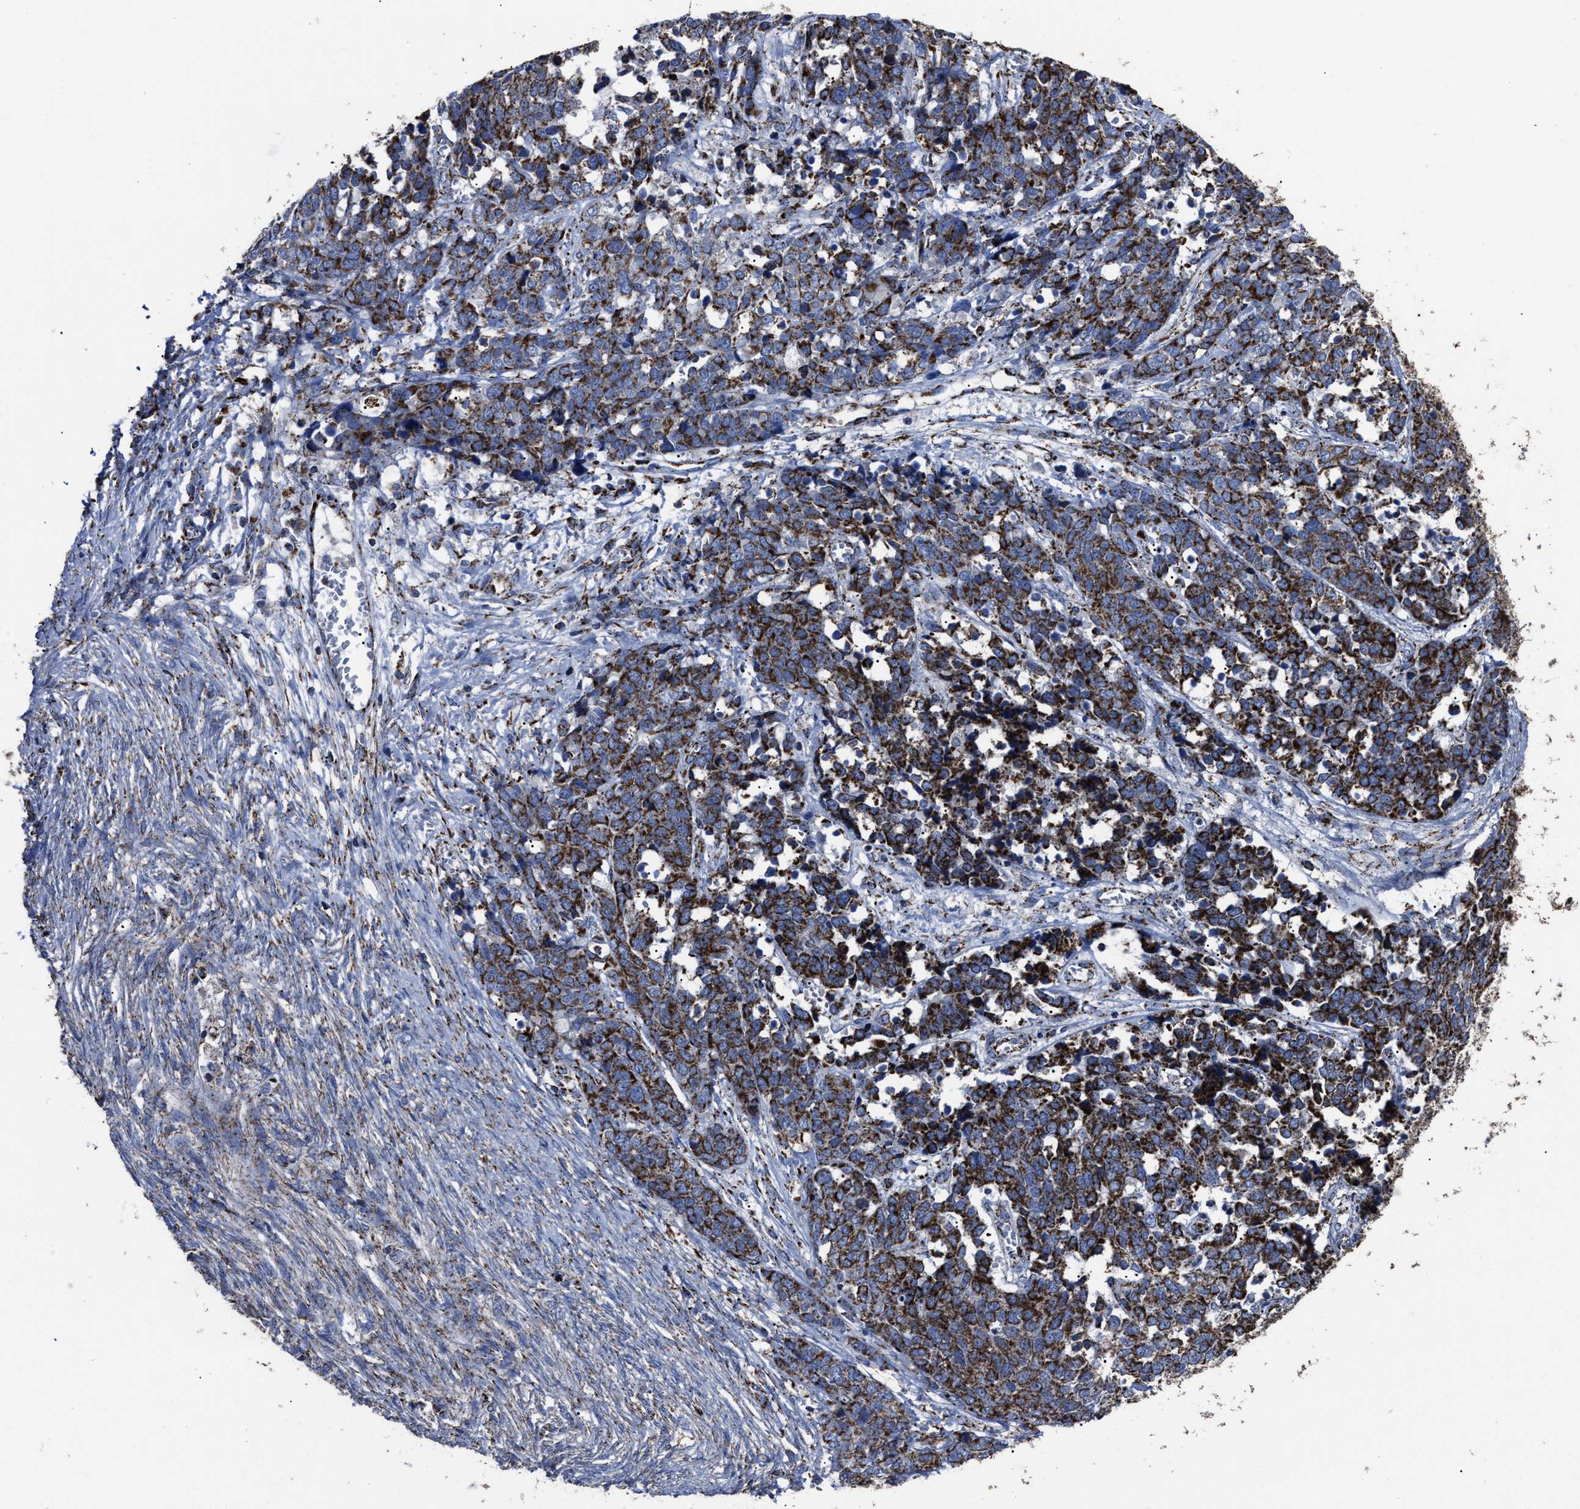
{"staining": {"intensity": "strong", "quantity": ">75%", "location": "cytoplasmic/membranous"}, "tissue": "ovarian cancer", "cell_type": "Tumor cells", "image_type": "cancer", "snomed": [{"axis": "morphology", "description": "Cystadenocarcinoma, serous, NOS"}, {"axis": "topography", "description": "Ovary"}], "caption": "Tumor cells display high levels of strong cytoplasmic/membranous positivity in about >75% of cells in human ovarian serous cystadenocarcinoma.", "gene": "NDUFV3", "patient": {"sex": "female", "age": 44}}